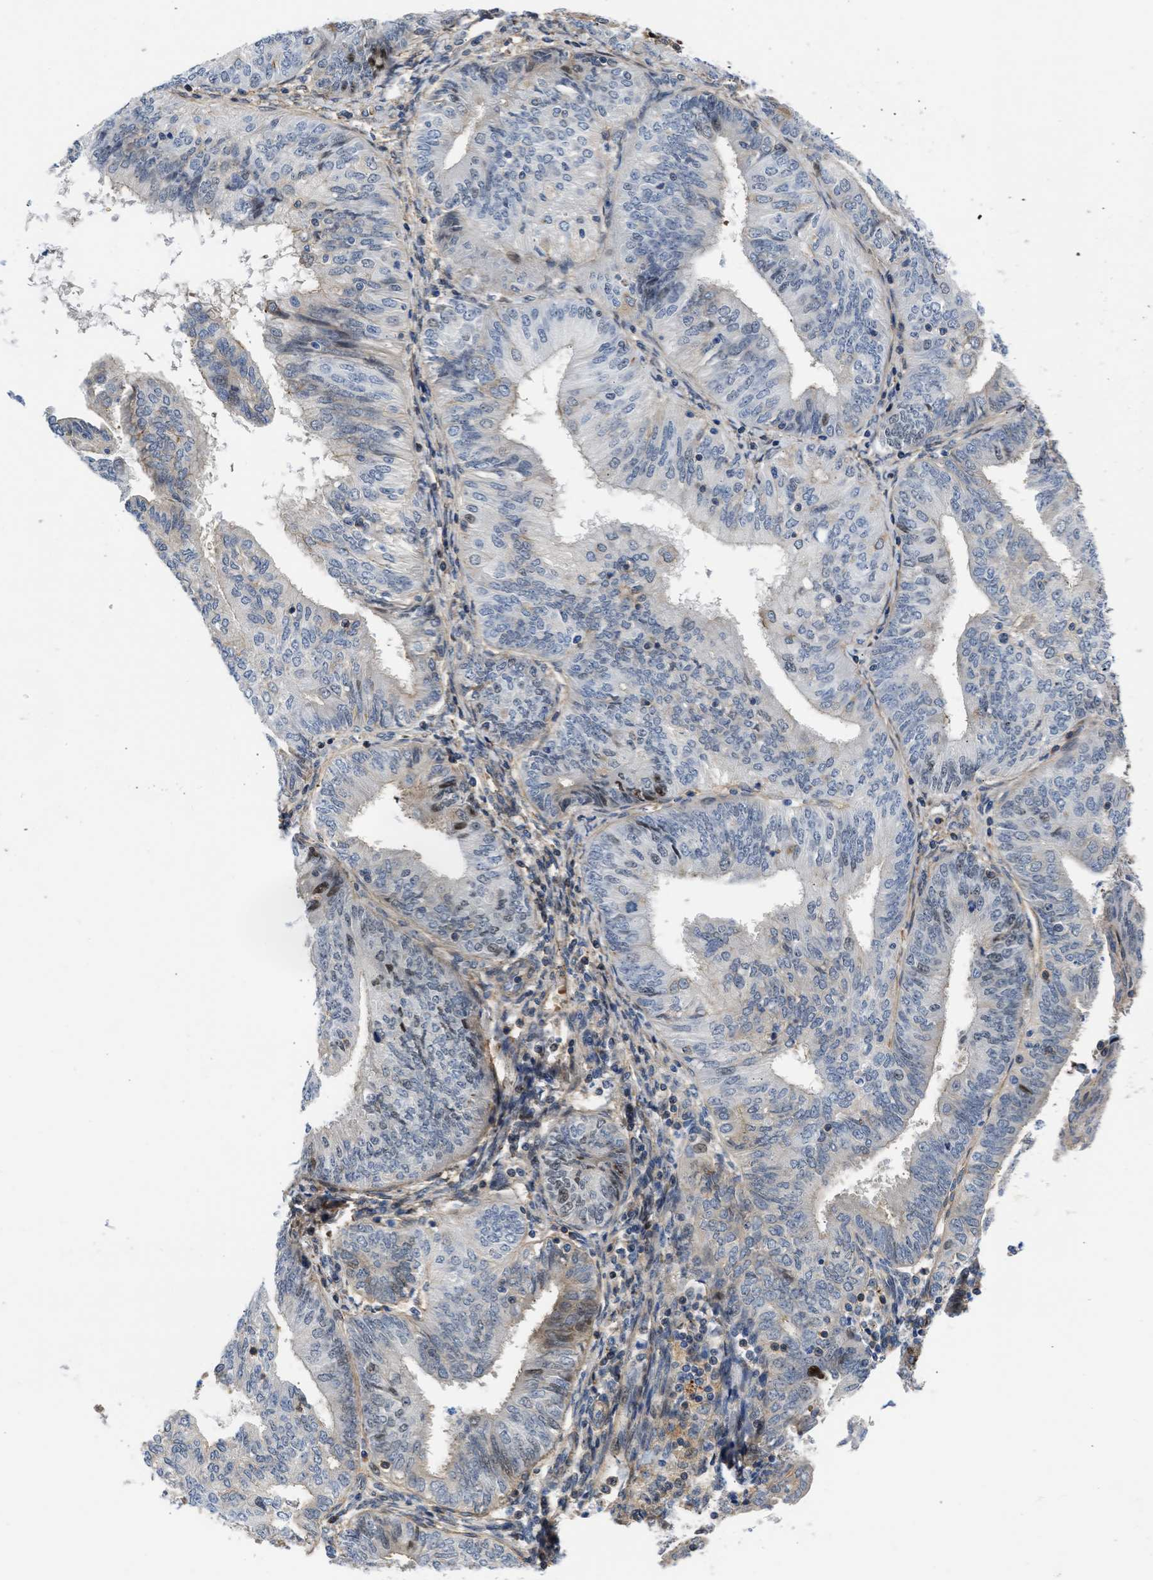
{"staining": {"intensity": "weak", "quantity": "<25%", "location": "nuclear"}, "tissue": "endometrial cancer", "cell_type": "Tumor cells", "image_type": "cancer", "snomed": [{"axis": "morphology", "description": "Adenocarcinoma, NOS"}, {"axis": "topography", "description": "Endometrium"}], "caption": "High power microscopy photomicrograph of an immunohistochemistry (IHC) photomicrograph of endometrial adenocarcinoma, revealing no significant positivity in tumor cells.", "gene": "MAS1L", "patient": {"sex": "female", "age": 58}}